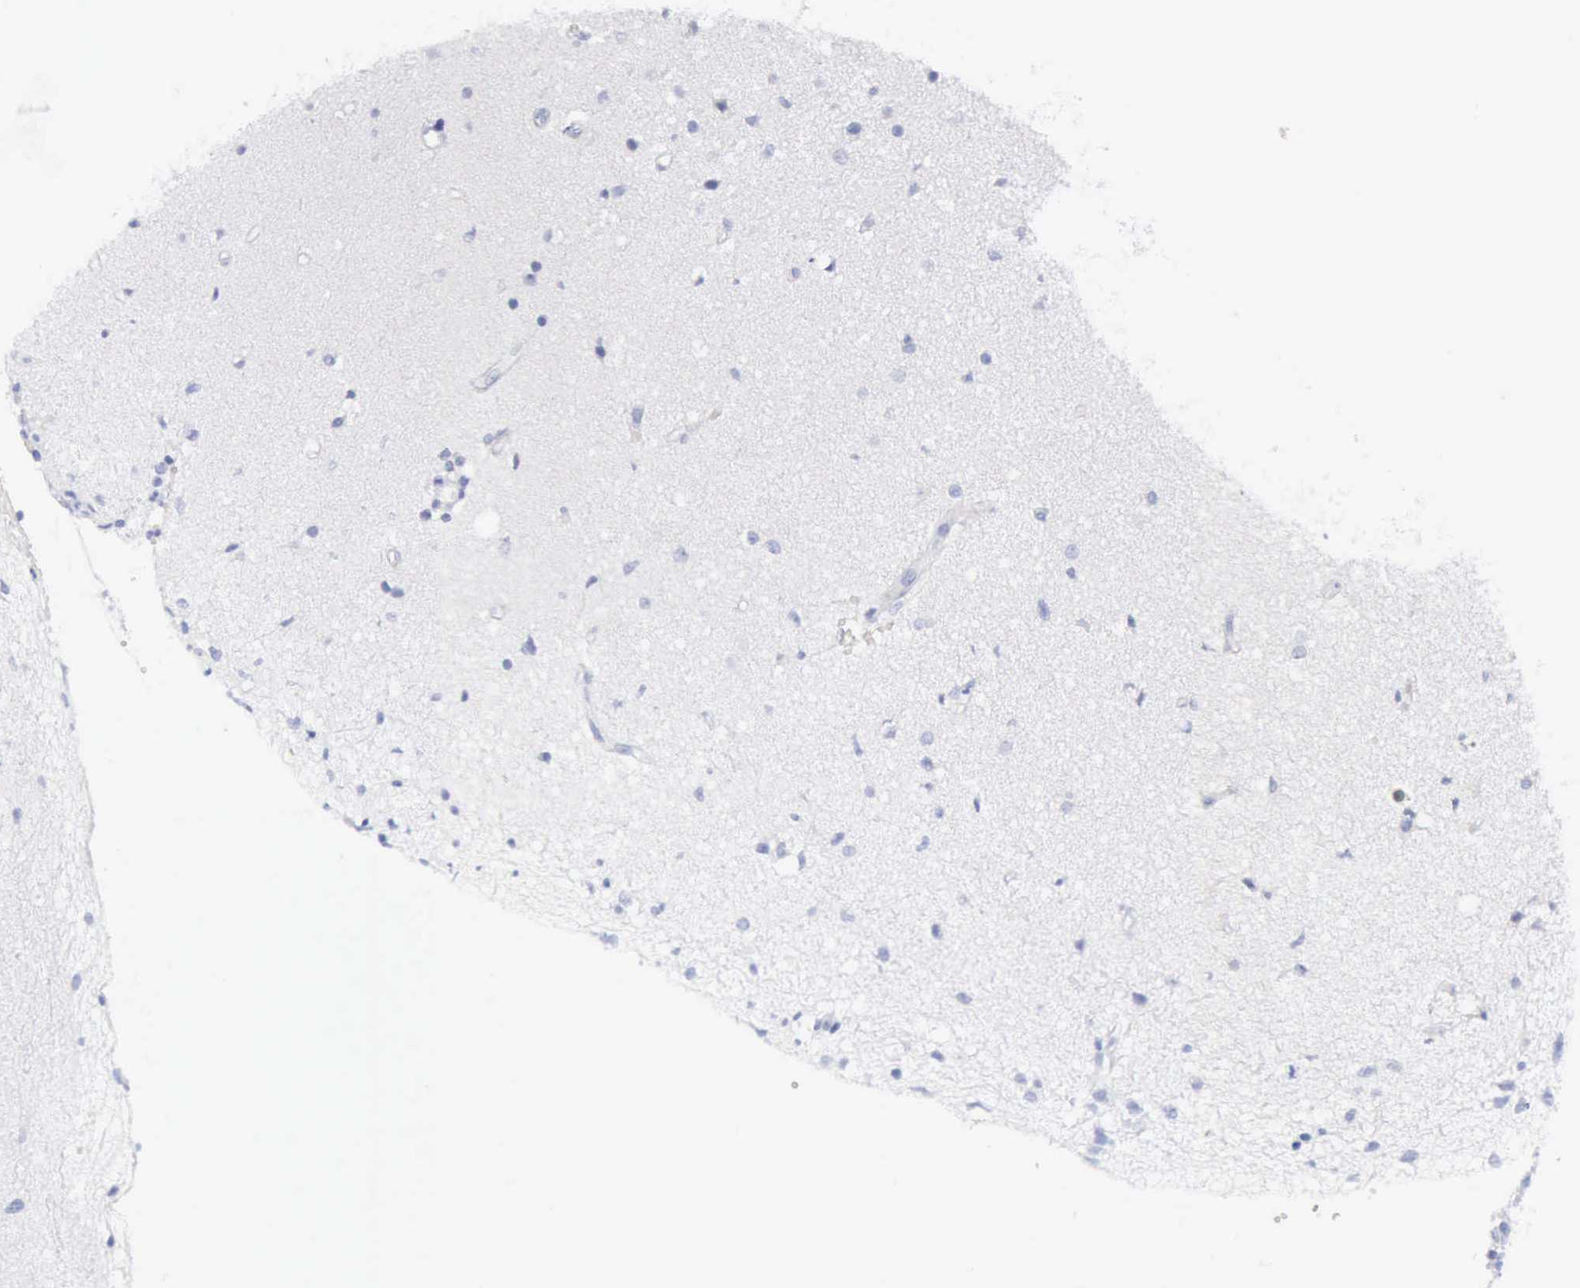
{"staining": {"intensity": "negative", "quantity": "none", "location": "none"}, "tissue": "glioma", "cell_type": "Tumor cells", "image_type": "cancer", "snomed": [{"axis": "morphology", "description": "Glioma, malignant, High grade"}, {"axis": "topography", "description": "Brain"}], "caption": "Protein analysis of glioma exhibits no significant expression in tumor cells.", "gene": "GZMB", "patient": {"sex": "male", "age": 66}}